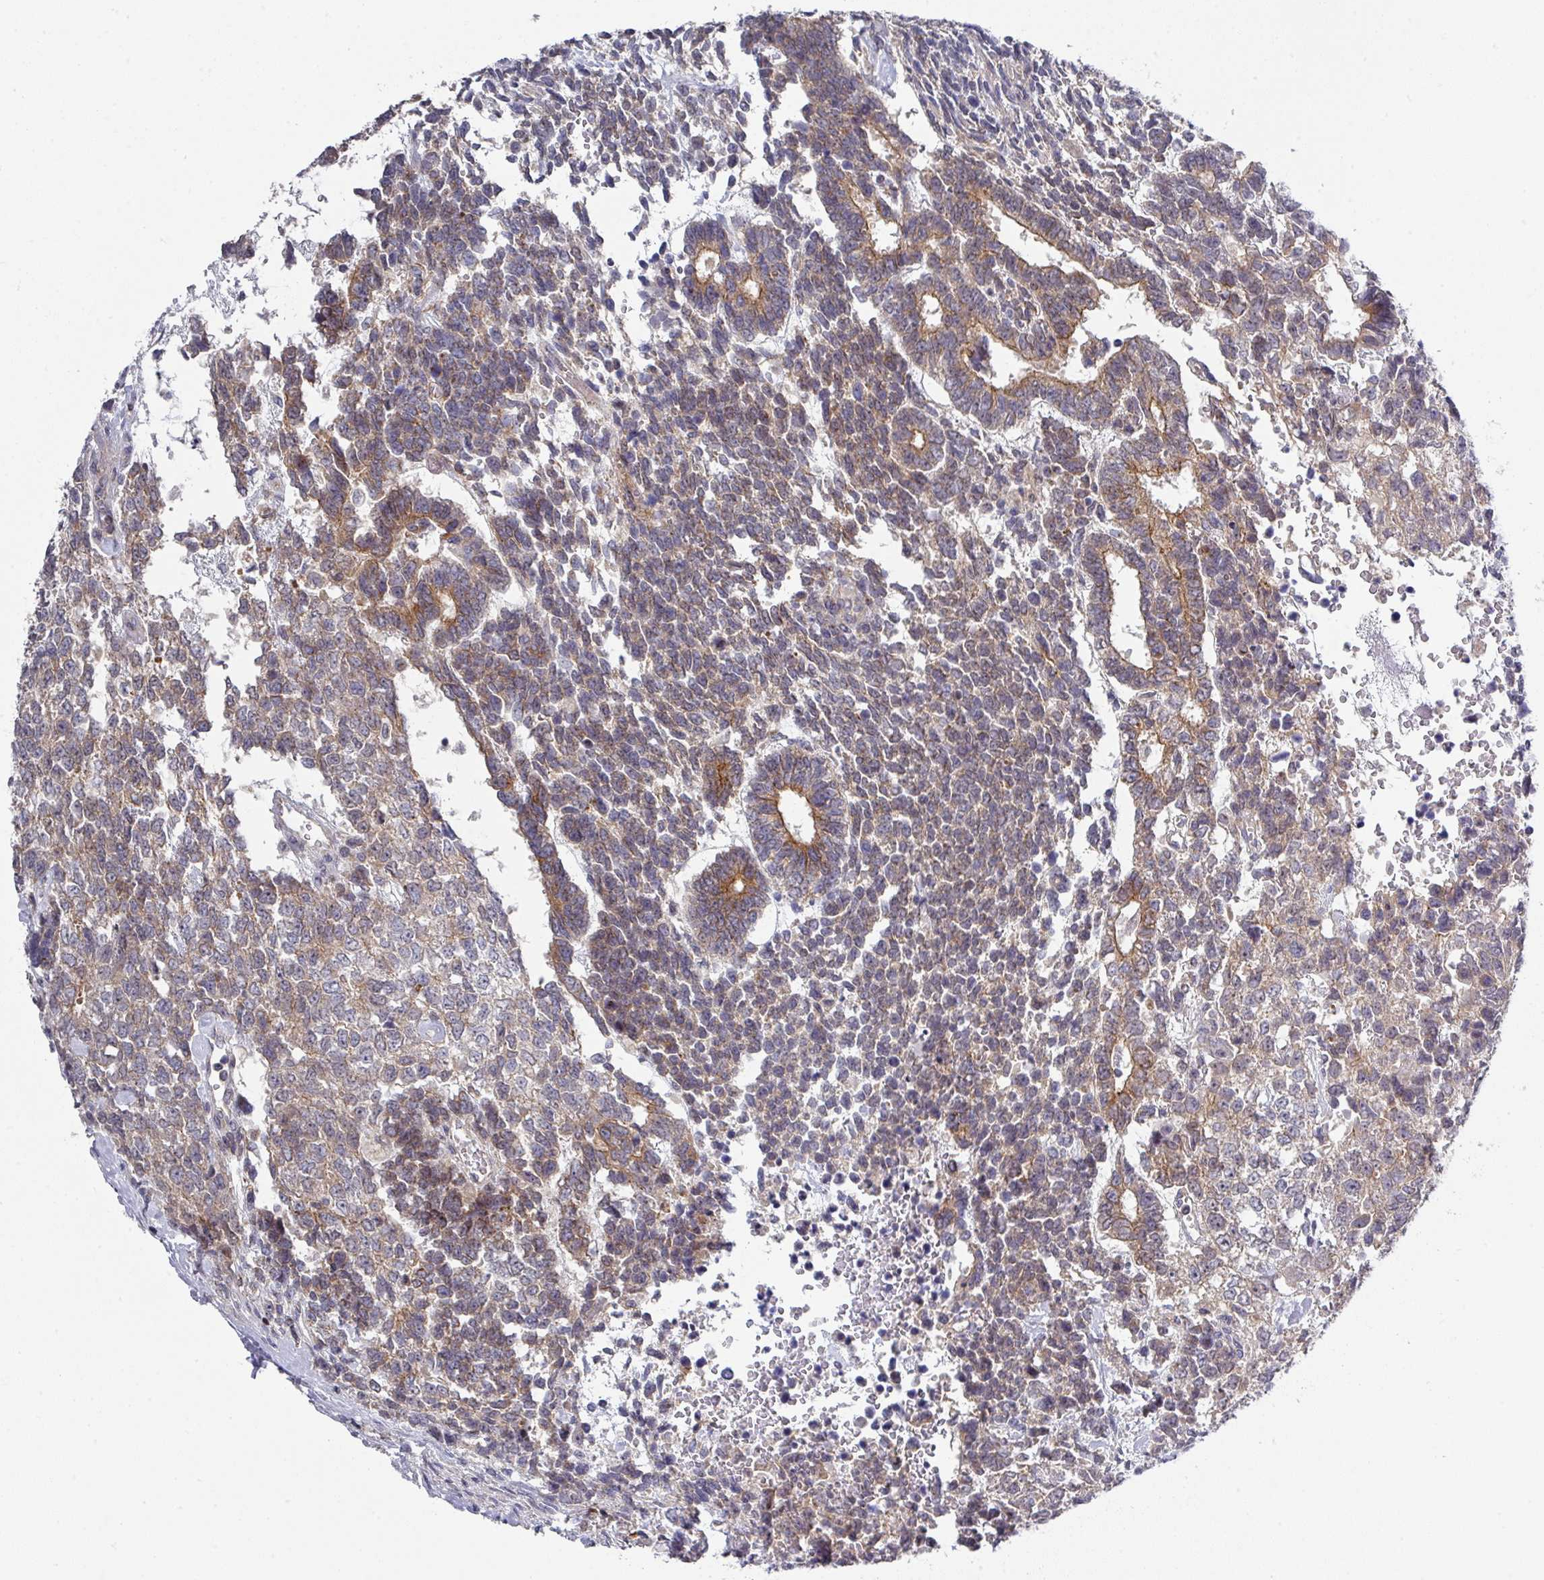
{"staining": {"intensity": "moderate", "quantity": "25%-75%", "location": "cytoplasmic/membranous"}, "tissue": "testis cancer", "cell_type": "Tumor cells", "image_type": "cancer", "snomed": [{"axis": "morphology", "description": "Carcinoma, Embryonal, NOS"}, {"axis": "topography", "description": "Testis"}], "caption": "Tumor cells show moderate cytoplasmic/membranous positivity in about 25%-75% of cells in testis embryonal carcinoma.", "gene": "DCAF12L2", "patient": {"sex": "male", "age": 23}}